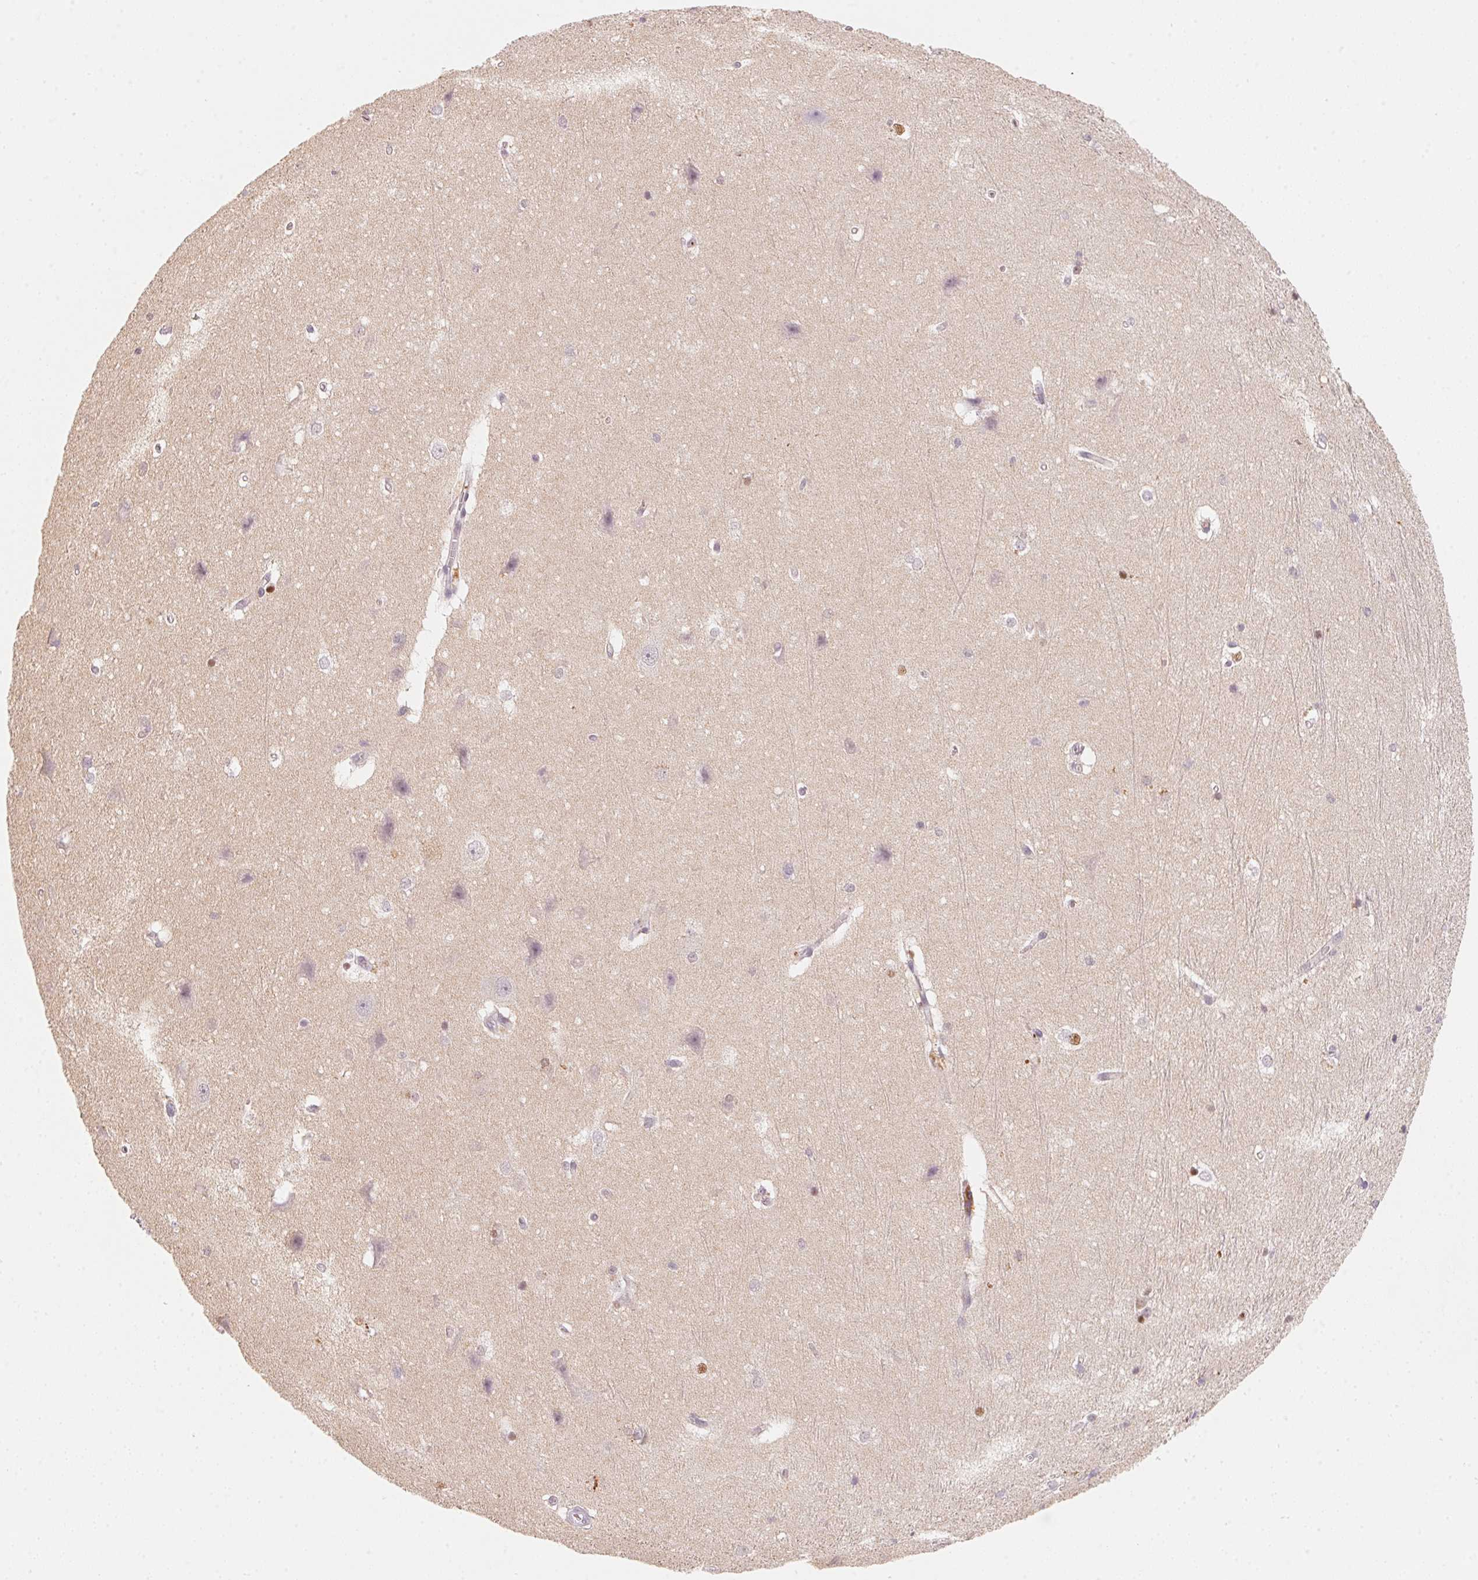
{"staining": {"intensity": "moderate", "quantity": "<25%", "location": "nuclear"}, "tissue": "hippocampus", "cell_type": "Glial cells", "image_type": "normal", "snomed": [{"axis": "morphology", "description": "Normal tissue, NOS"}, {"axis": "topography", "description": "Cerebral cortex"}, {"axis": "topography", "description": "Hippocampus"}], "caption": "A low amount of moderate nuclear expression is identified in about <25% of glial cells in benign hippocampus. Using DAB (brown) and hematoxylin (blue) stains, captured at high magnification using brightfield microscopy.", "gene": "ARHGAP22", "patient": {"sex": "female", "age": 19}}